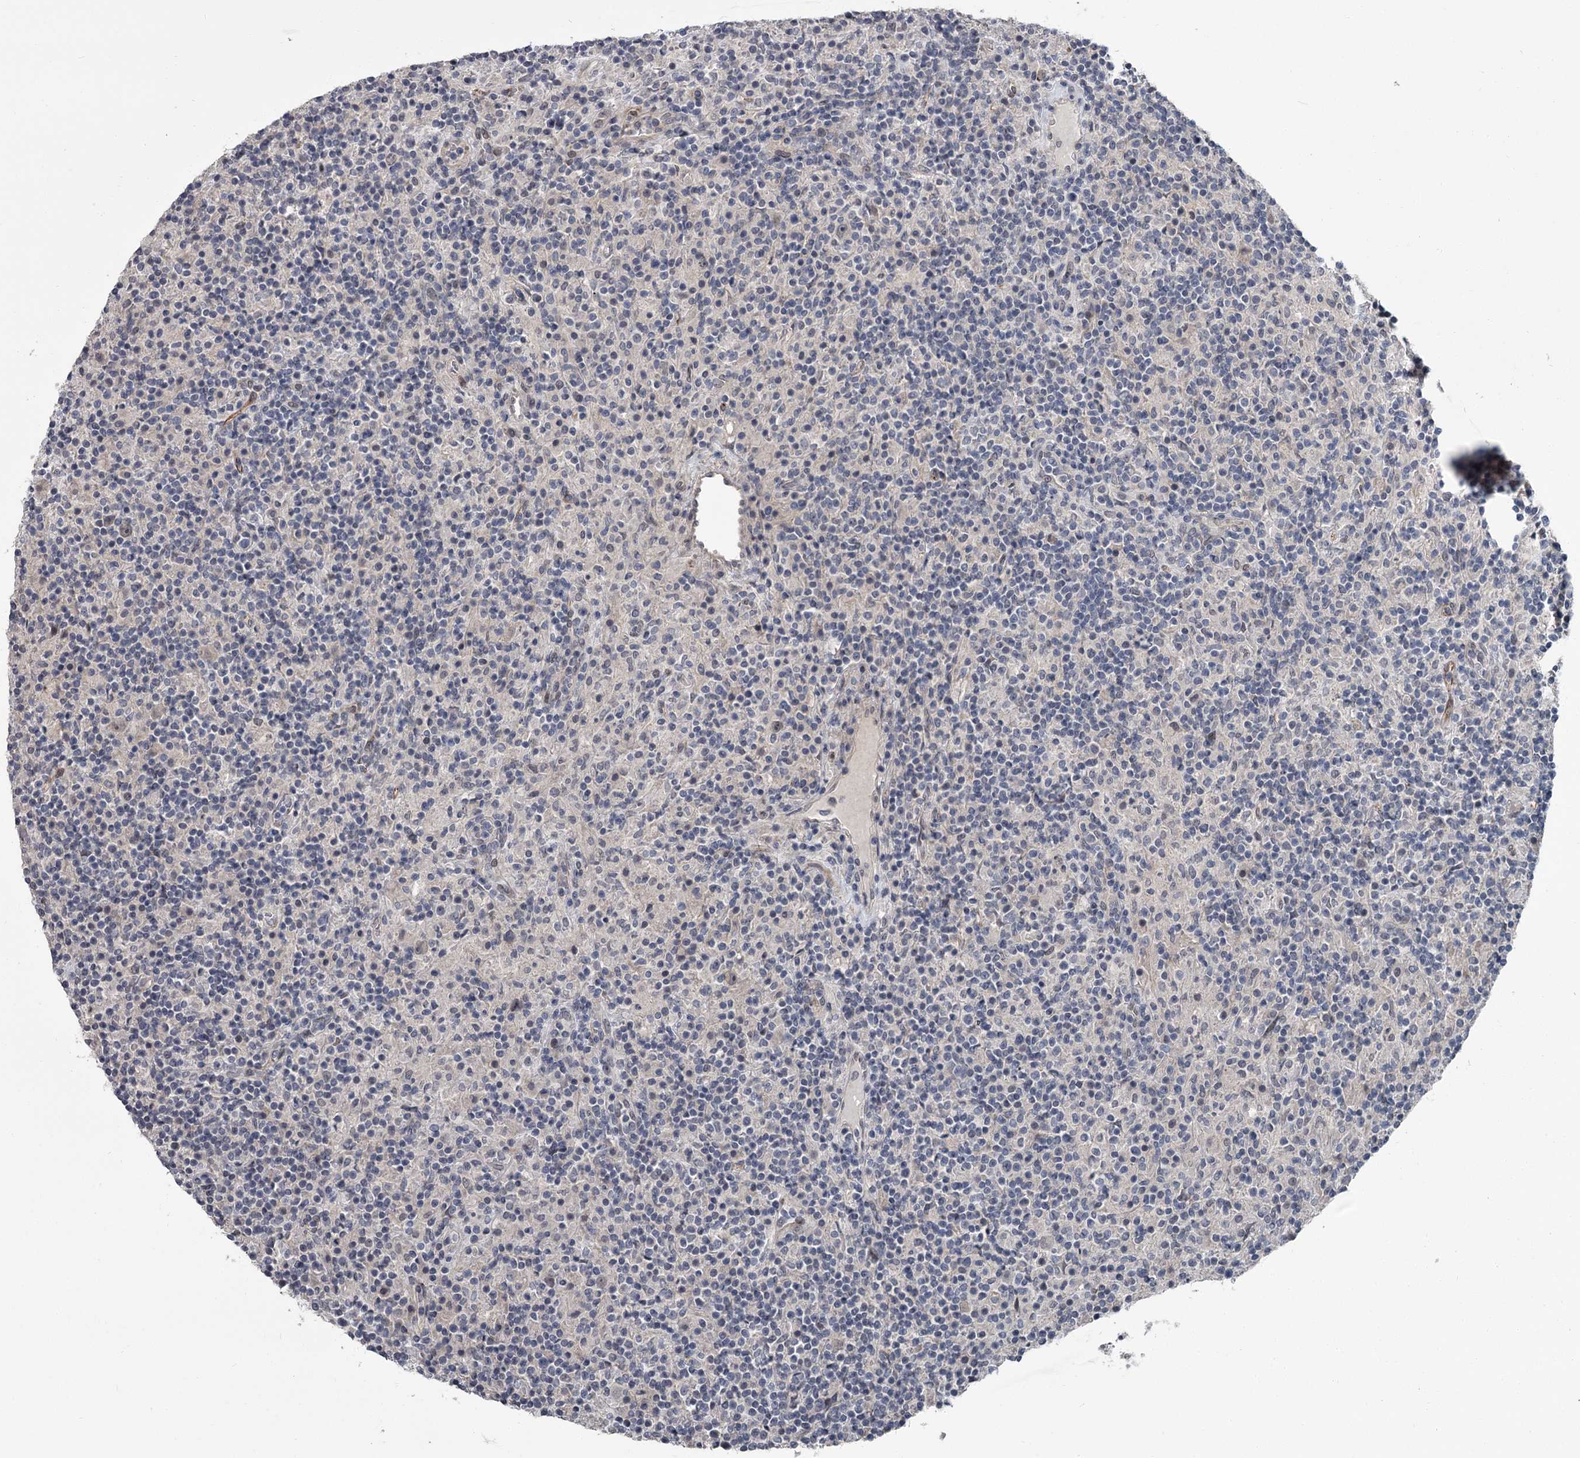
{"staining": {"intensity": "negative", "quantity": "none", "location": "none"}, "tissue": "lymphoma", "cell_type": "Tumor cells", "image_type": "cancer", "snomed": [{"axis": "morphology", "description": "Hodgkin's disease, NOS"}, {"axis": "topography", "description": "Lymph node"}], "caption": "There is no significant expression in tumor cells of lymphoma.", "gene": "PRPF40B", "patient": {"sex": "male", "age": 70}}